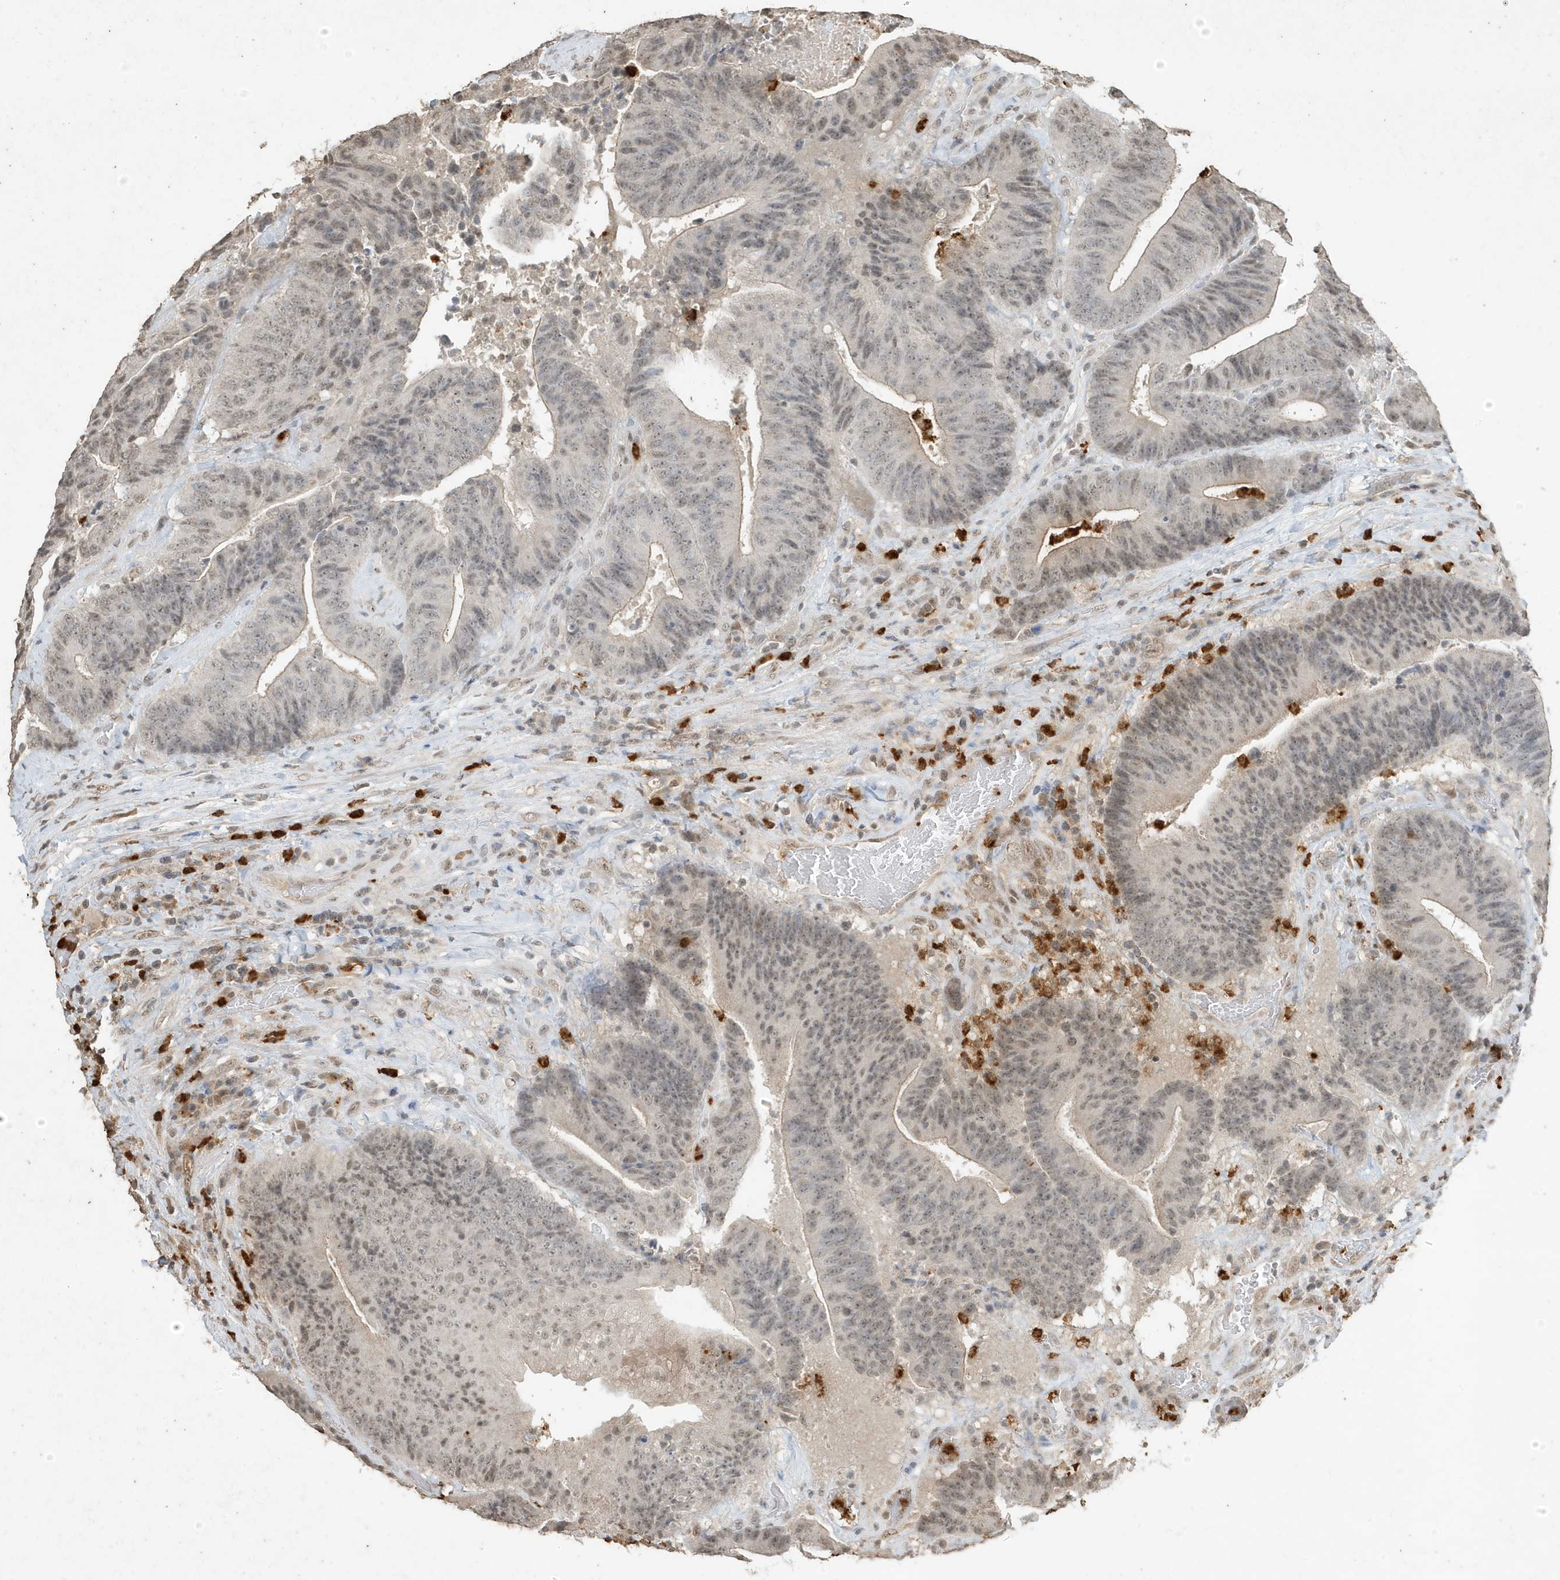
{"staining": {"intensity": "weak", "quantity": "25%-75%", "location": "nuclear"}, "tissue": "colorectal cancer", "cell_type": "Tumor cells", "image_type": "cancer", "snomed": [{"axis": "morphology", "description": "Adenocarcinoma, NOS"}, {"axis": "topography", "description": "Rectum"}], "caption": "Immunohistochemistry image of adenocarcinoma (colorectal) stained for a protein (brown), which exhibits low levels of weak nuclear staining in approximately 25%-75% of tumor cells.", "gene": "DEFA1", "patient": {"sex": "male", "age": 72}}